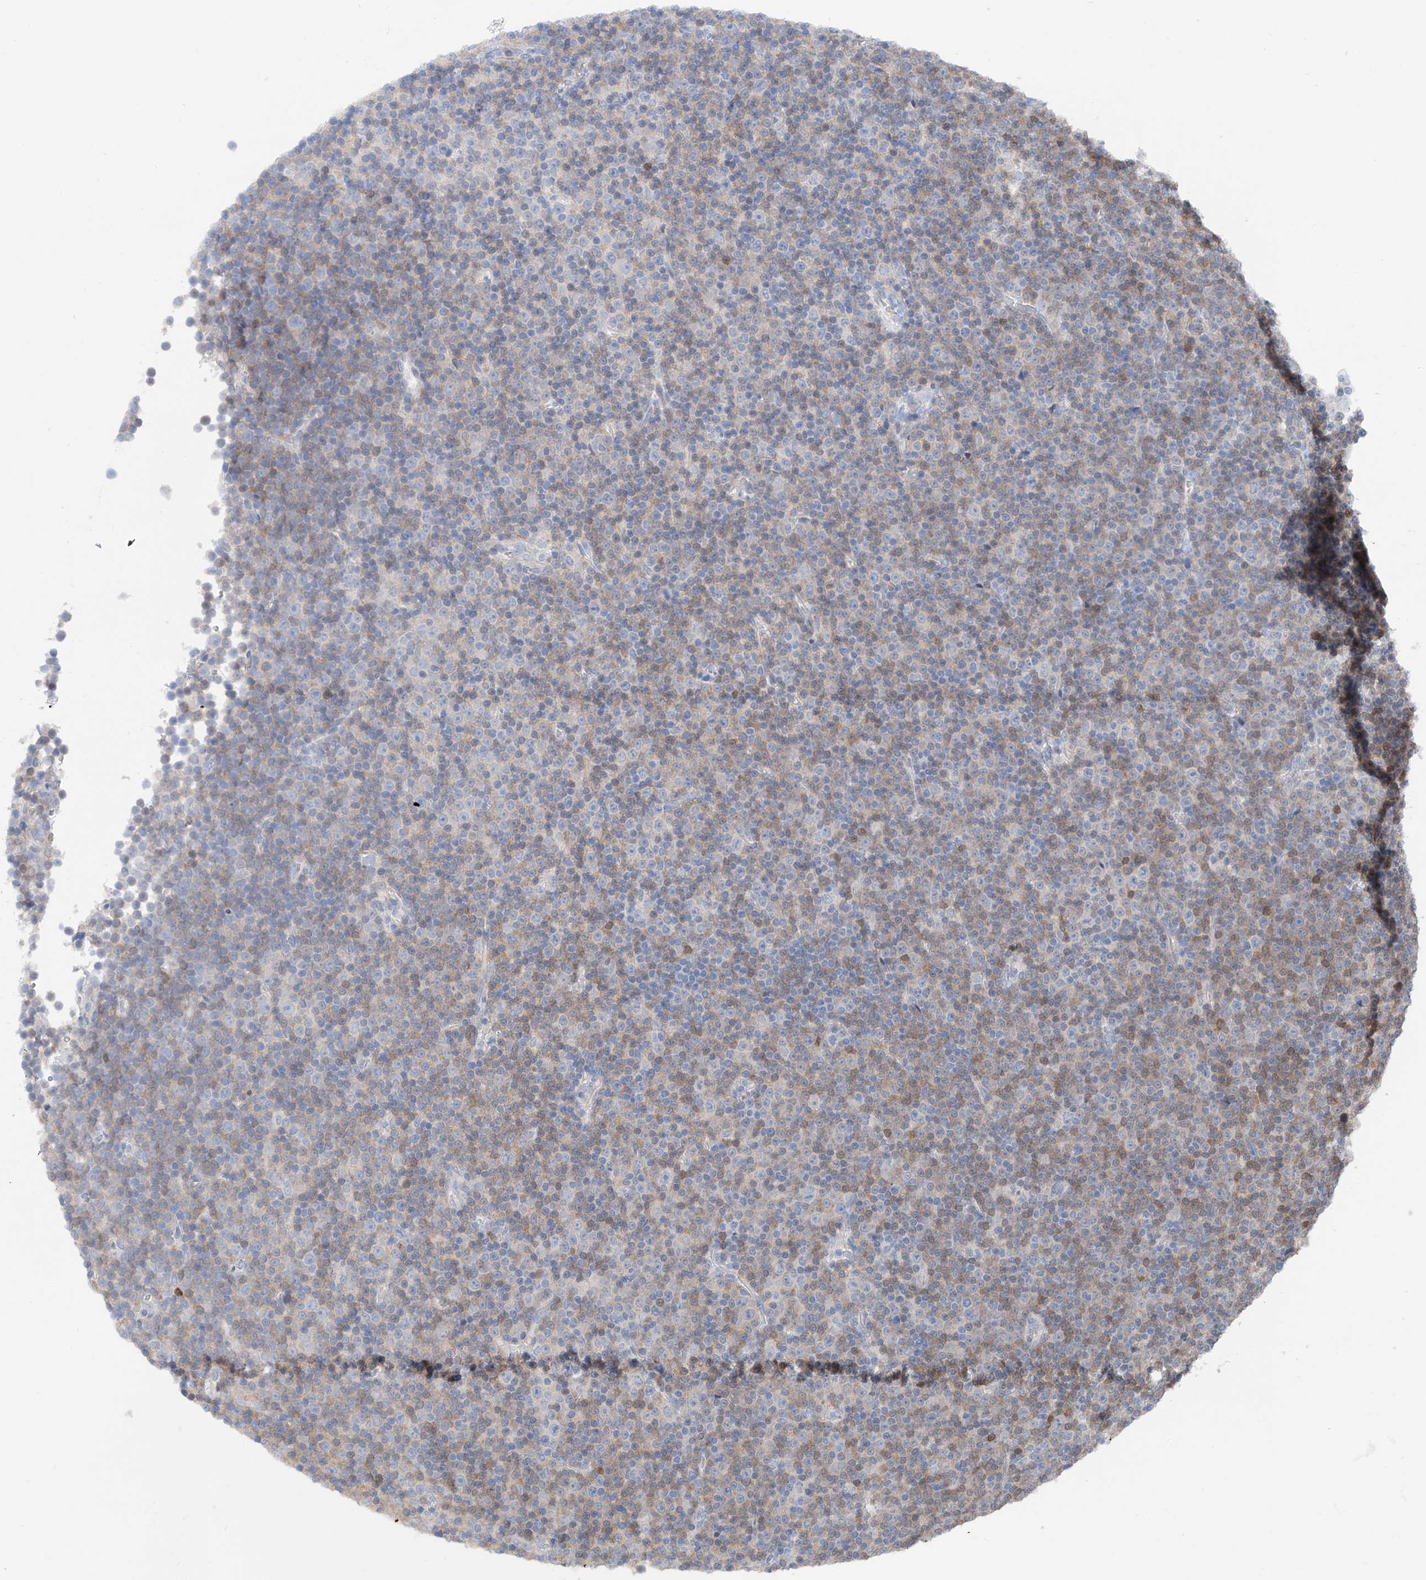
{"staining": {"intensity": "negative", "quantity": "none", "location": "none"}, "tissue": "lymphoma", "cell_type": "Tumor cells", "image_type": "cancer", "snomed": [{"axis": "morphology", "description": "Malignant lymphoma, non-Hodgkin's type, Low grade"}, {"axis": "topography", "description": "Lymph node"}], "caption": "This micrograph is of low-grade malignant lymphoma, non-Hodgkin's type stained with immunohistochemistry to label a protein in brown with the nuclei are counter-stained blue. There is no positivity in tumor cells. The staining is performed using DAB brown chromogen with nuclei counter-stained in using hematoxylin.", "gene": "FUCA2", "patient": {"sex": "female", "age": 67}}